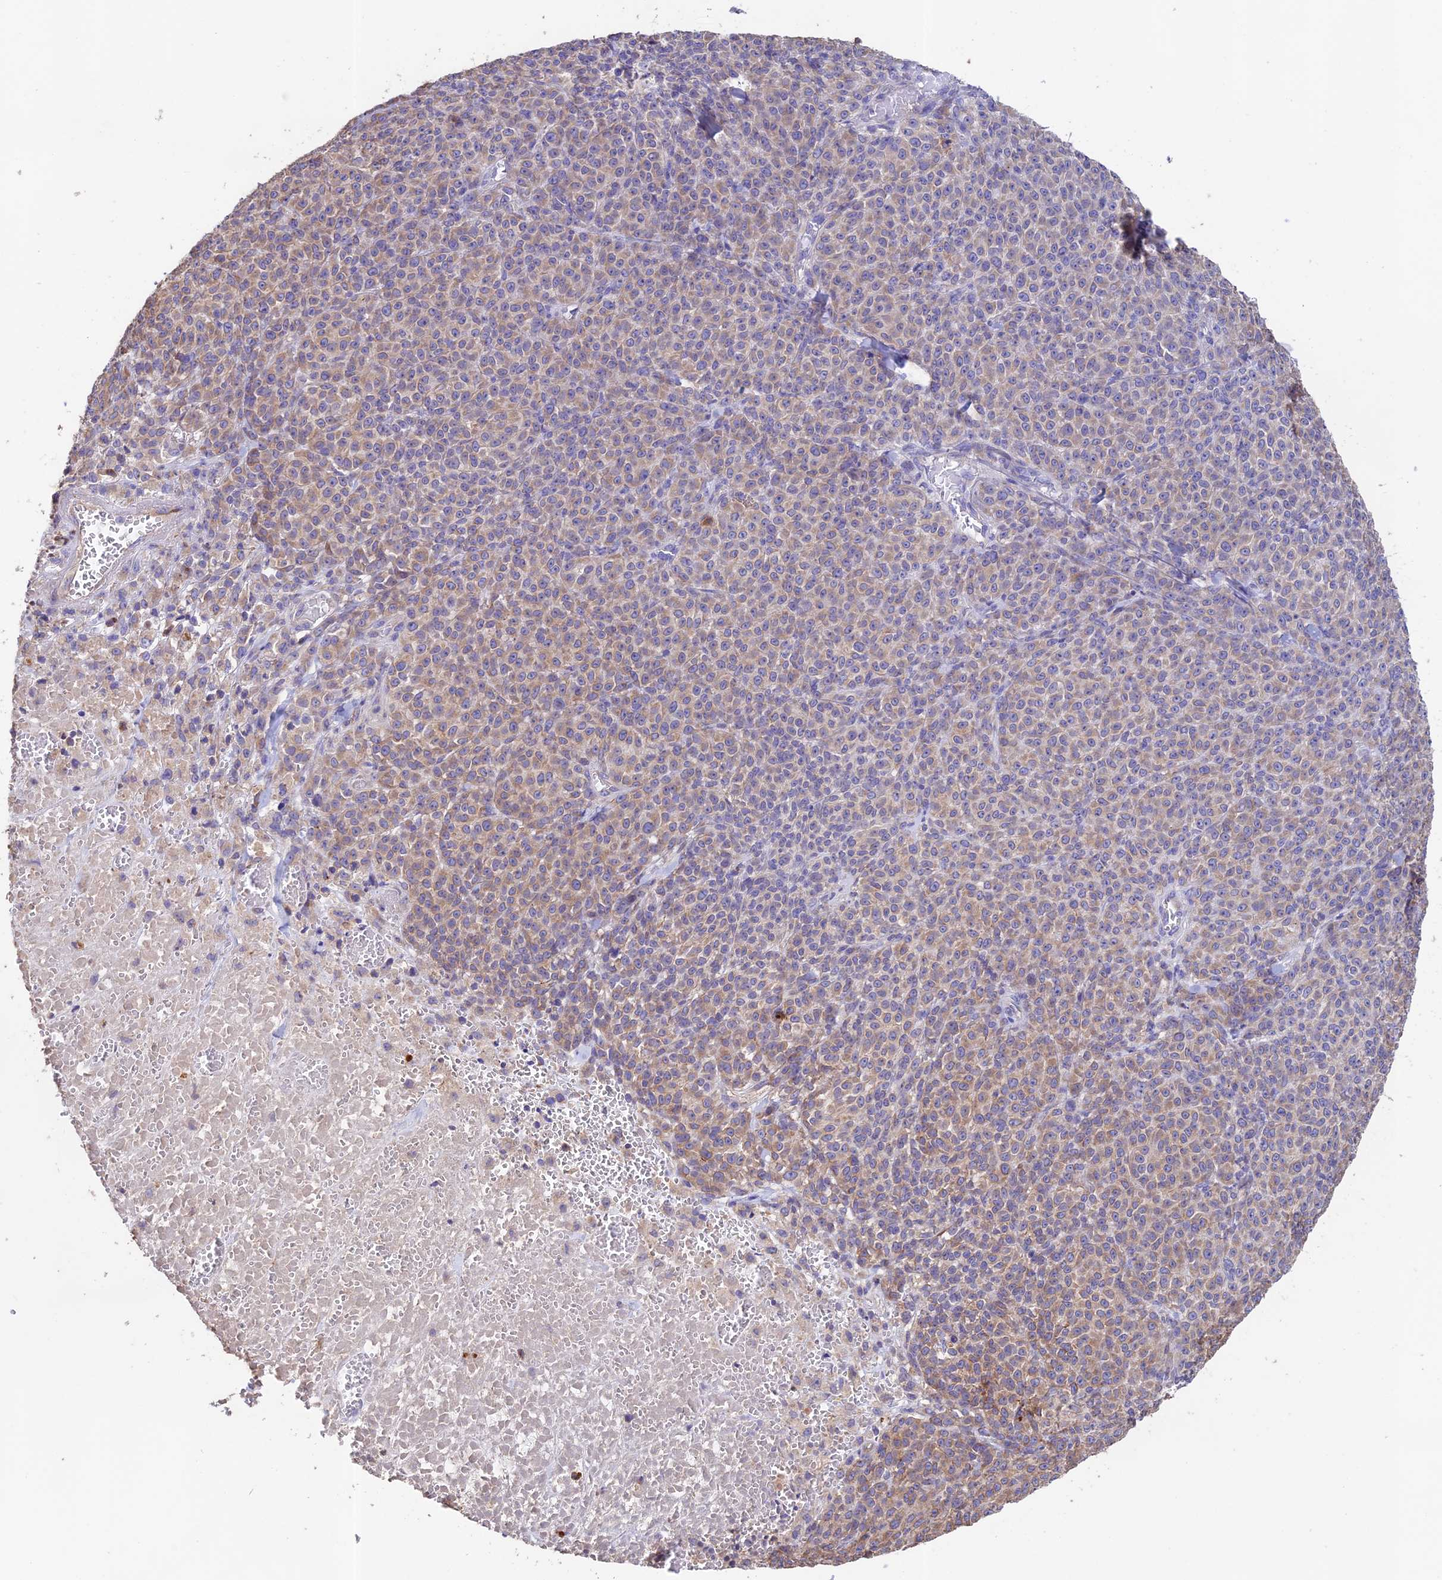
{"staining": {"intensity": "moderate", "quantity": "25%-75%", "location": "cytoplasmic/membranous"}, "tissue": "melanoma", "cell_type": "Tumor cells", "image_type": "cancer", "snomed": [{"axis": "morphology", "description": "Normal tissue, NOS"}, {"axis": "morphology", "description": "Malignant melanoma, NOS"}, {"axis": "topography", "description": "Skin"}], "caption": "DAB immunohistochemical staining of human malignant melanoma shows moderate cytoplasmic/membranous protein expression in approximately 25%-75% of tumor cells.", "gene": "EMC3", "patient": {"sex": "female", "age": 34}}